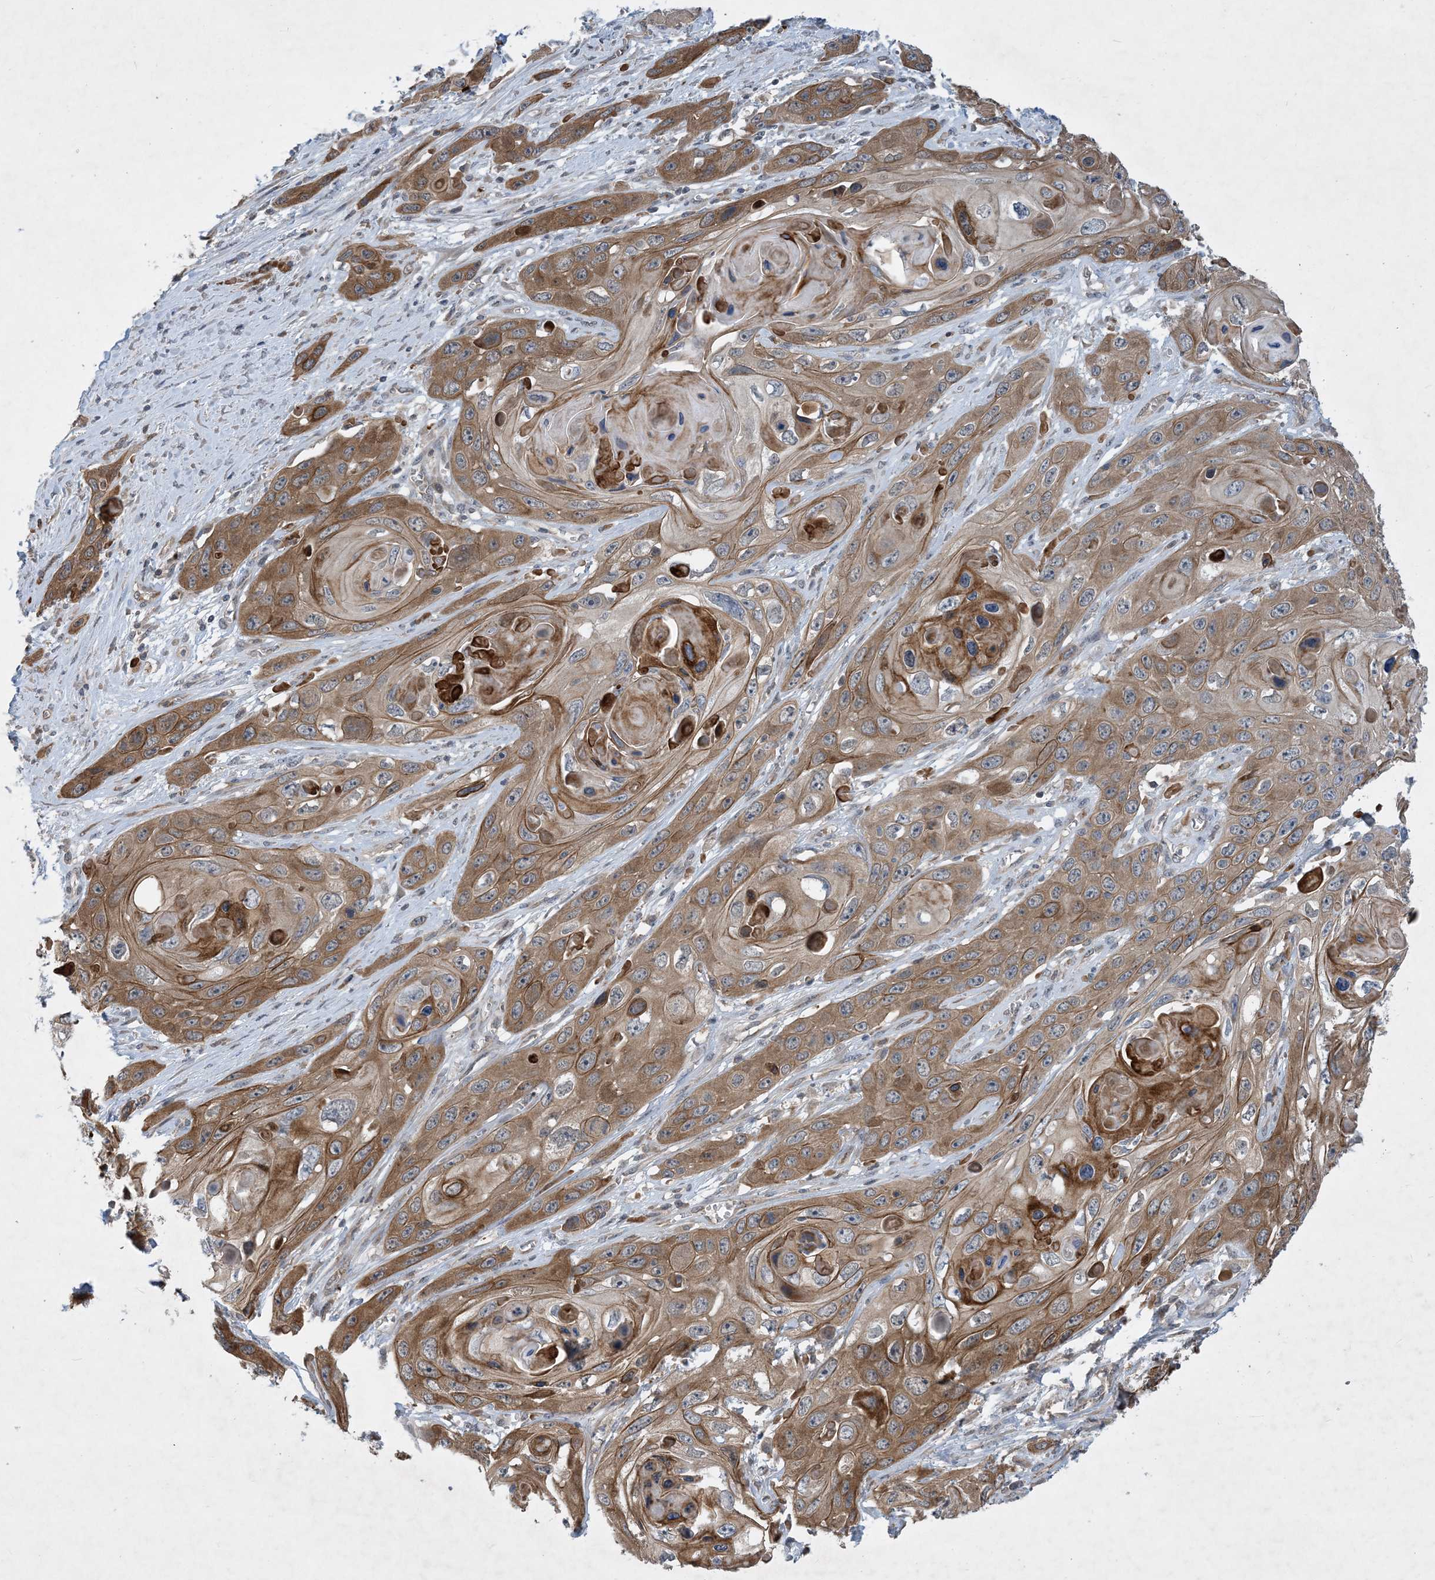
{"staining": {"intensity": "moderate", "quantity": ">75%", "location": "cytoplasmic/membranous"}, "tissue": "skin cancer", "cell_type": "Tumor cells", "image_type": "cancer", "snomed": [{"axis": "morphology", "description": "Squamous cell carcinoma, NOS"}, {"axis": "topography", "description": "Skin"}], "caption": "Protein staining of skin cancer (squamous cell carcinoma) tissue displays moderate cytoplasmic/membranous staining in about >75% of tumor cells. The protein is stained brown, and the nuclei are stained in blue (DAB IHC with brightfield microscopy, high magnification).", "gene": "TINAG", "patient": {"sex": "male", "age": 55}}